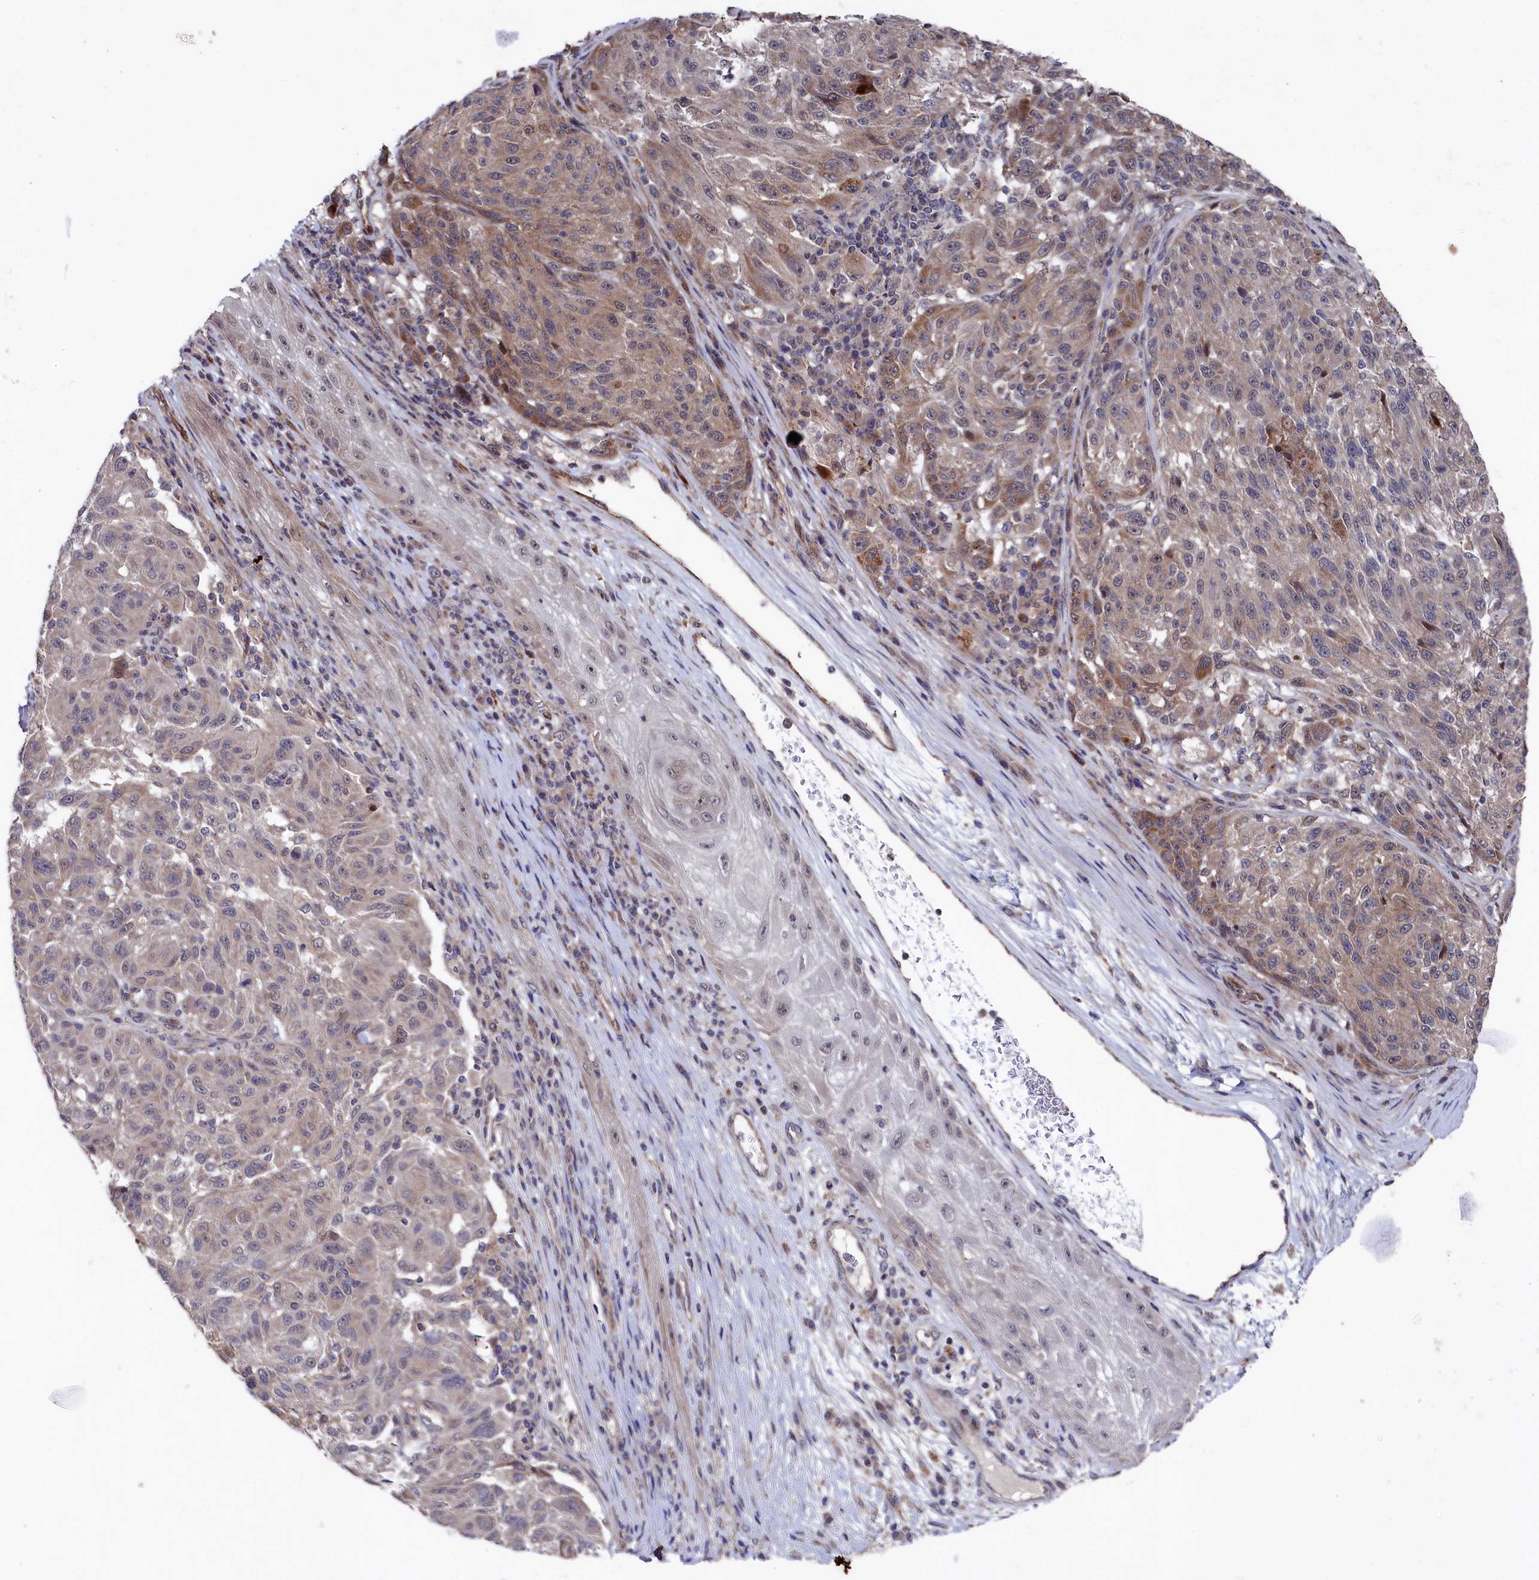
{"staining": {"intensity": "moderate", "quantity": "25%-75%", "location": "cytoplasmic/membranous"}, "tissue": "melanoma", "cell_type": "Tumor cells", "image_type": "cancer", "snomed": [{"axis": "morphology", "description": "Malignant melanoma, NOS"}, {"axis": "topography", "description": "Skin"}], "caption": "High-magnification brightfield microscopy of malignant melanoma stained with DAB (brown) and counterstained with hematoxylin (blue). tumor cells exhibit moderate cytoplasmic/membranous positivity is identified in approximately25%-75% of cells.", "gene": "SUPV3L1", "patient": {"sex": "male", "age": 53}}